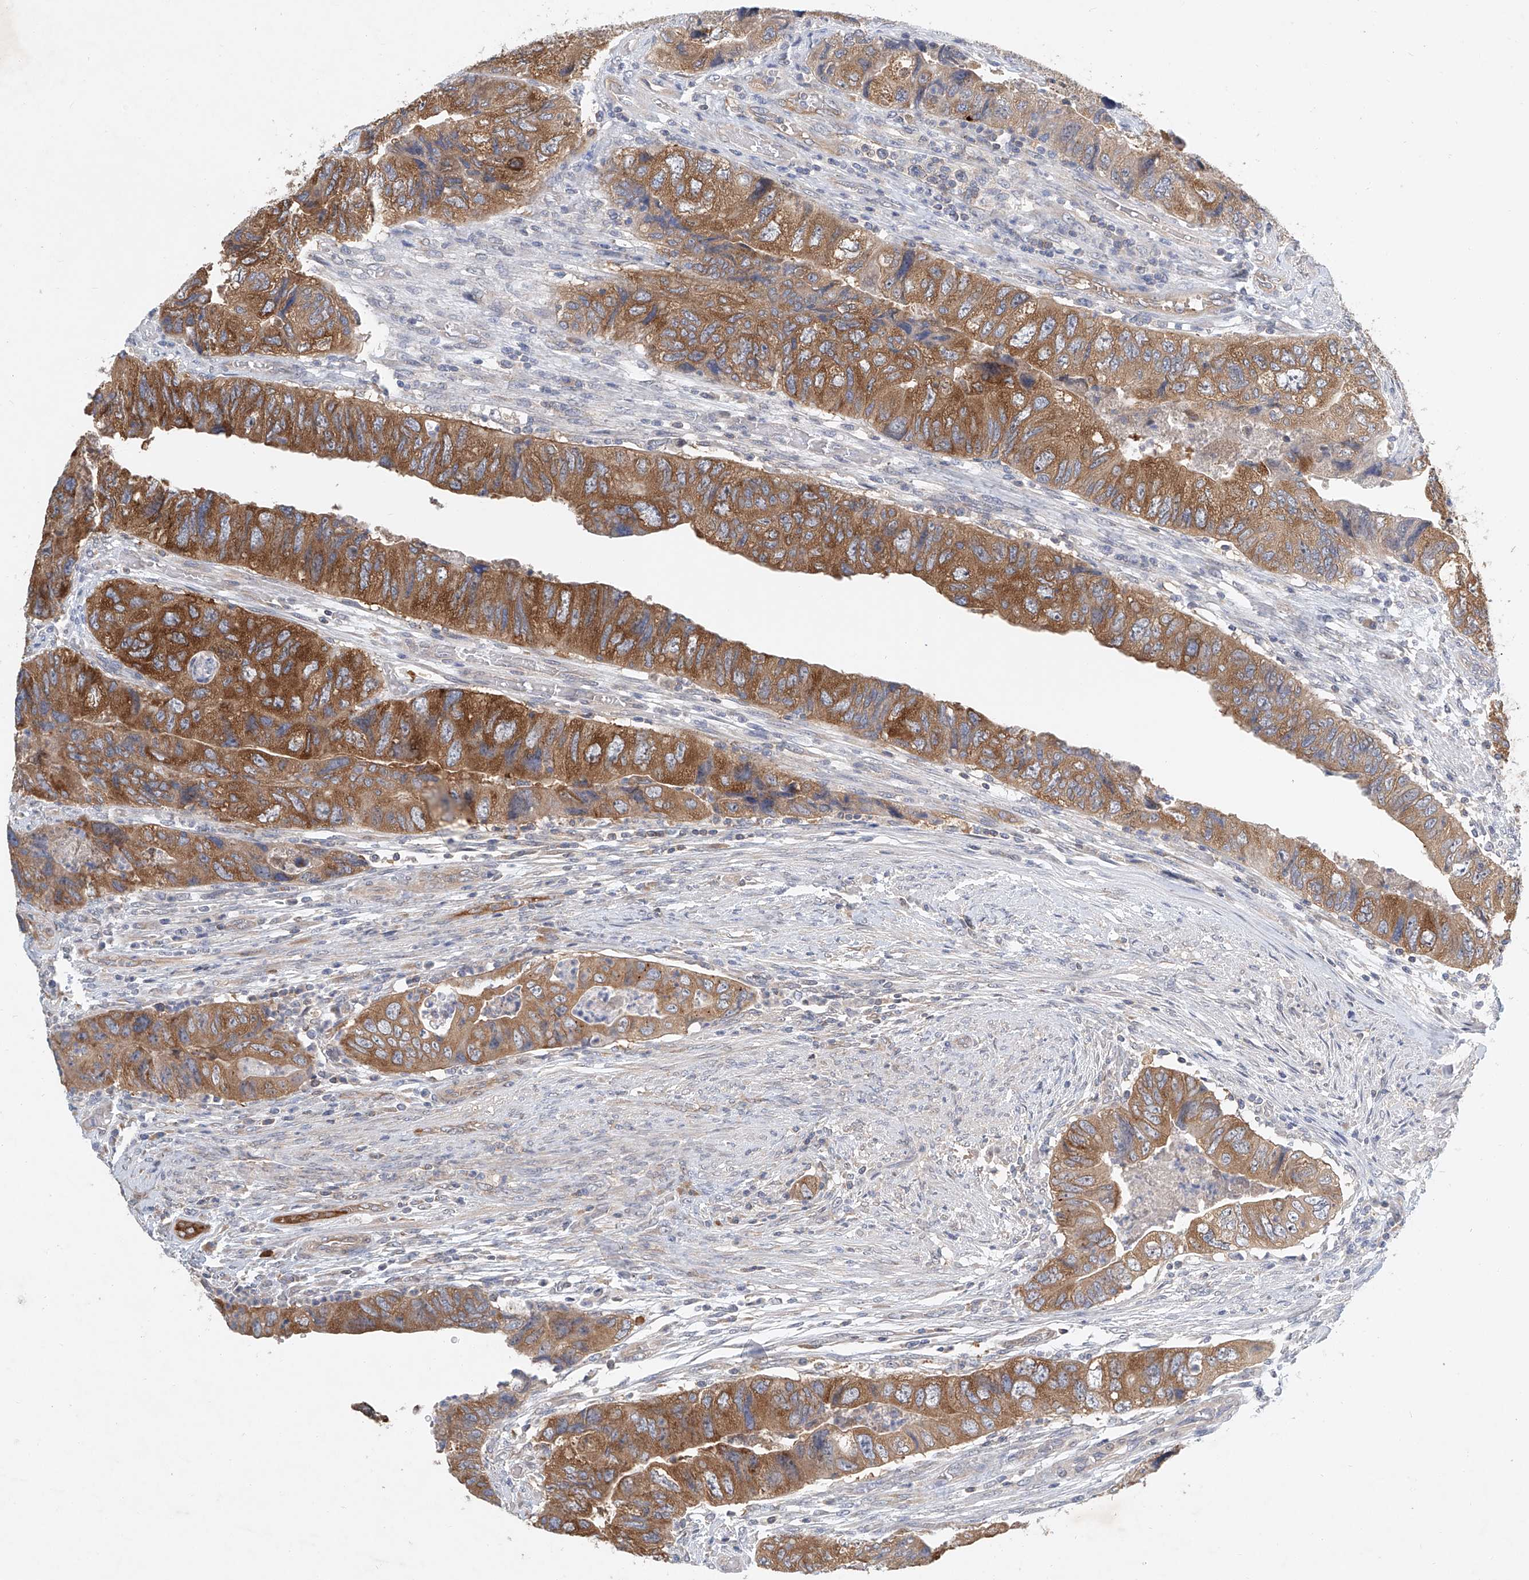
{"staining": {"intensity": "moderate", "quantity": ">75%", "location": "cytoplasmic/membranous"}, "tissue": "colorectal cancer", "cell_type": "Tumor cells", "image_type": "cancer", "snomed": [{"axis": "morphology", "description": "Adenocarcinoma, NOS"}, {"axis": "topography", "description": "Rectum"}], "caption": "Protein expression analysis of human colorectal adenocarcinoma reveals moderate cytoplasmic/membranous positivity in approximately >75% of tumor cells.", "gene": "CARMIL1", "patient": {"sex": "male", "age": 63}}